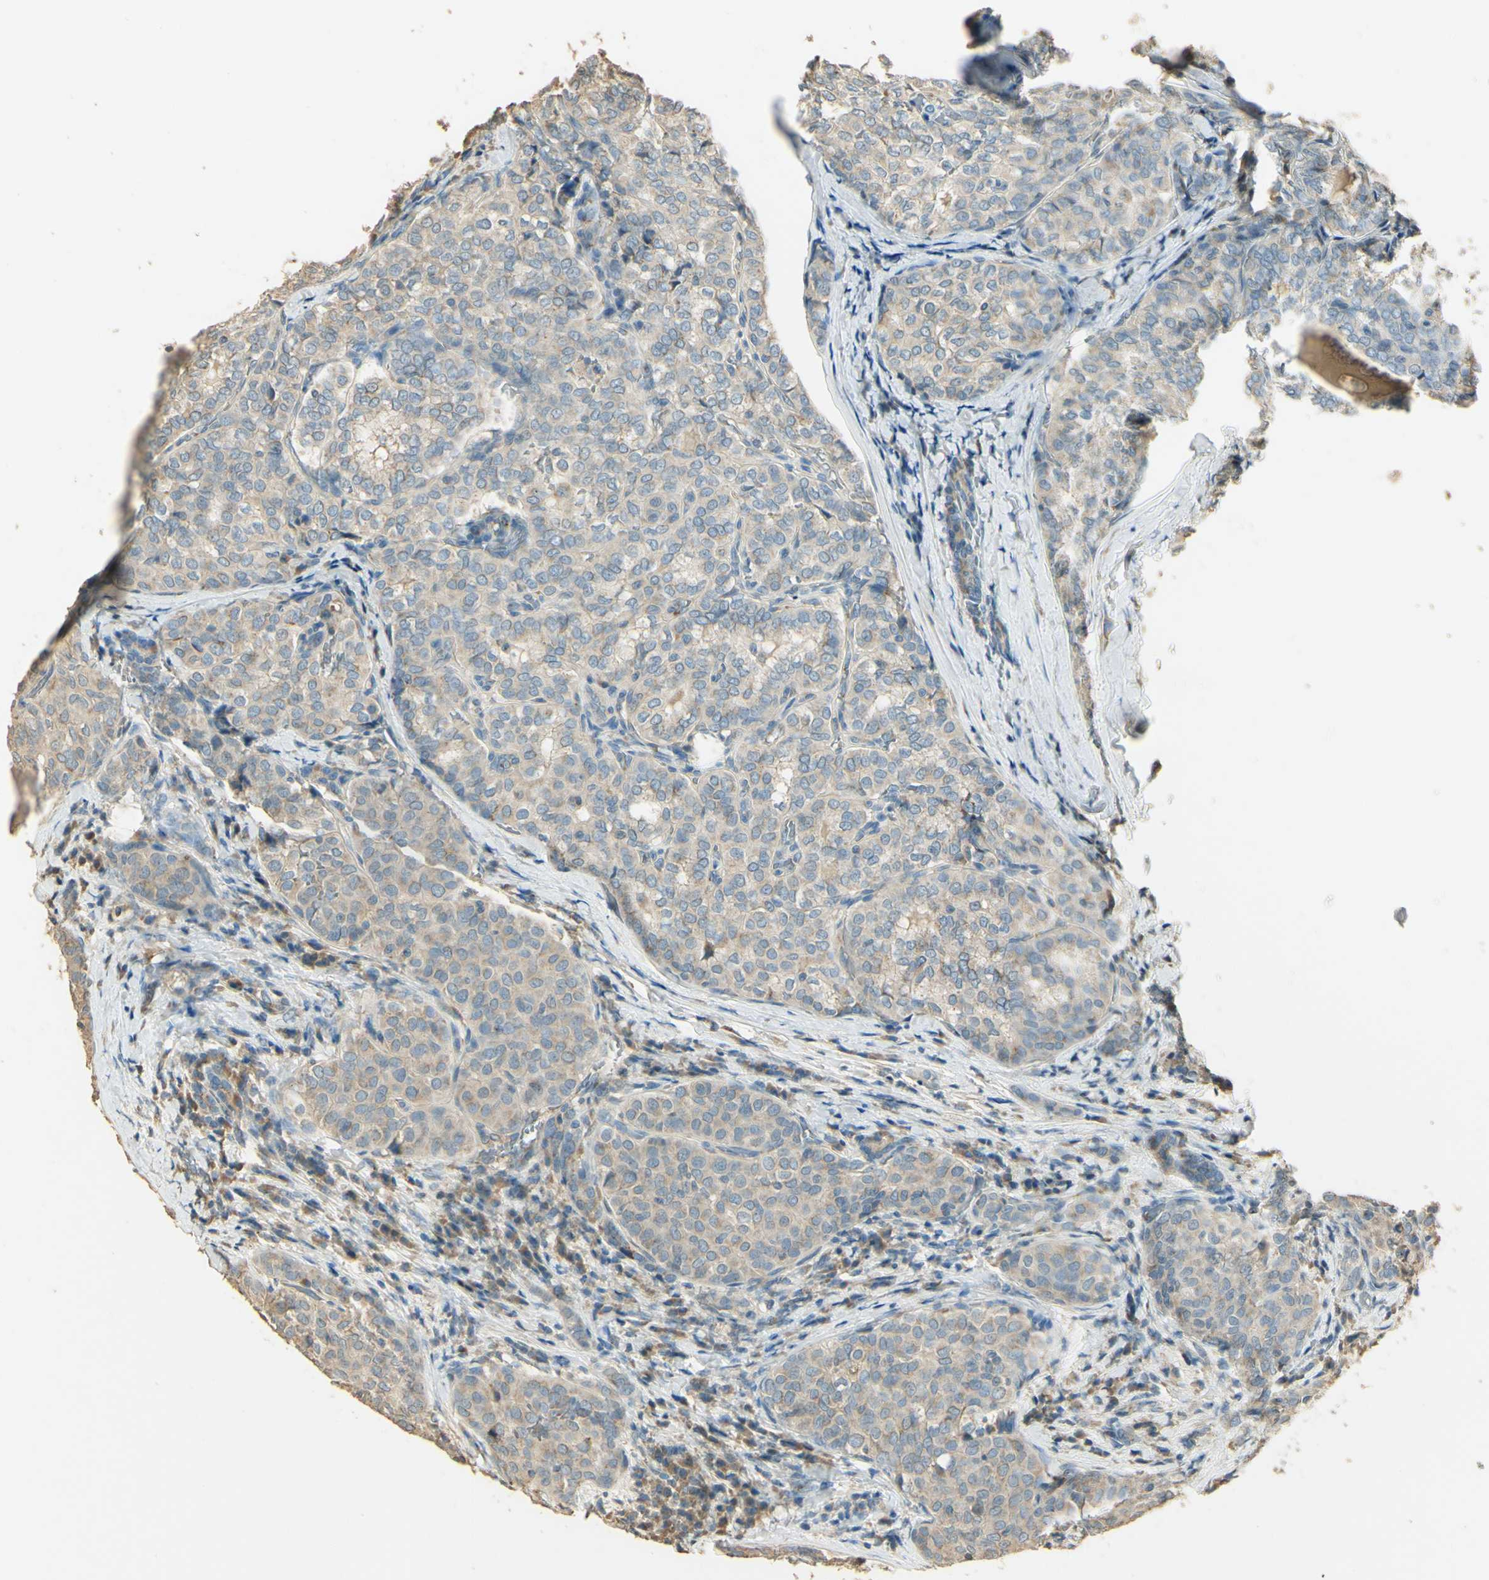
{"staining": {"intensity": "weak", "quantity": "25%-75%", "location": "cytoplasmic/membranous"}, "tissue": "thyroid cancer", "cell_type": "Tumor cells", "image_type": "cancer", "snomed": [{"axis": "morphology", "description": "Normal tissue, NOS"}, {"axis": "morphology", "description": "Papillary adenocarcinoma, NOS"}, {"axis": "topography", "description": "Thyroid gland"}], "caption": "High-power microscopy captured an immunohistochemistry (IHC) image of thyroid cancer (papillary adenocarcinoma), revealing weak cytoplasmic/membranous staining in approximately 25%-75% of tumor cells.", "gene": "UXS1", "patient": {"sex": "female", "age": 30}}